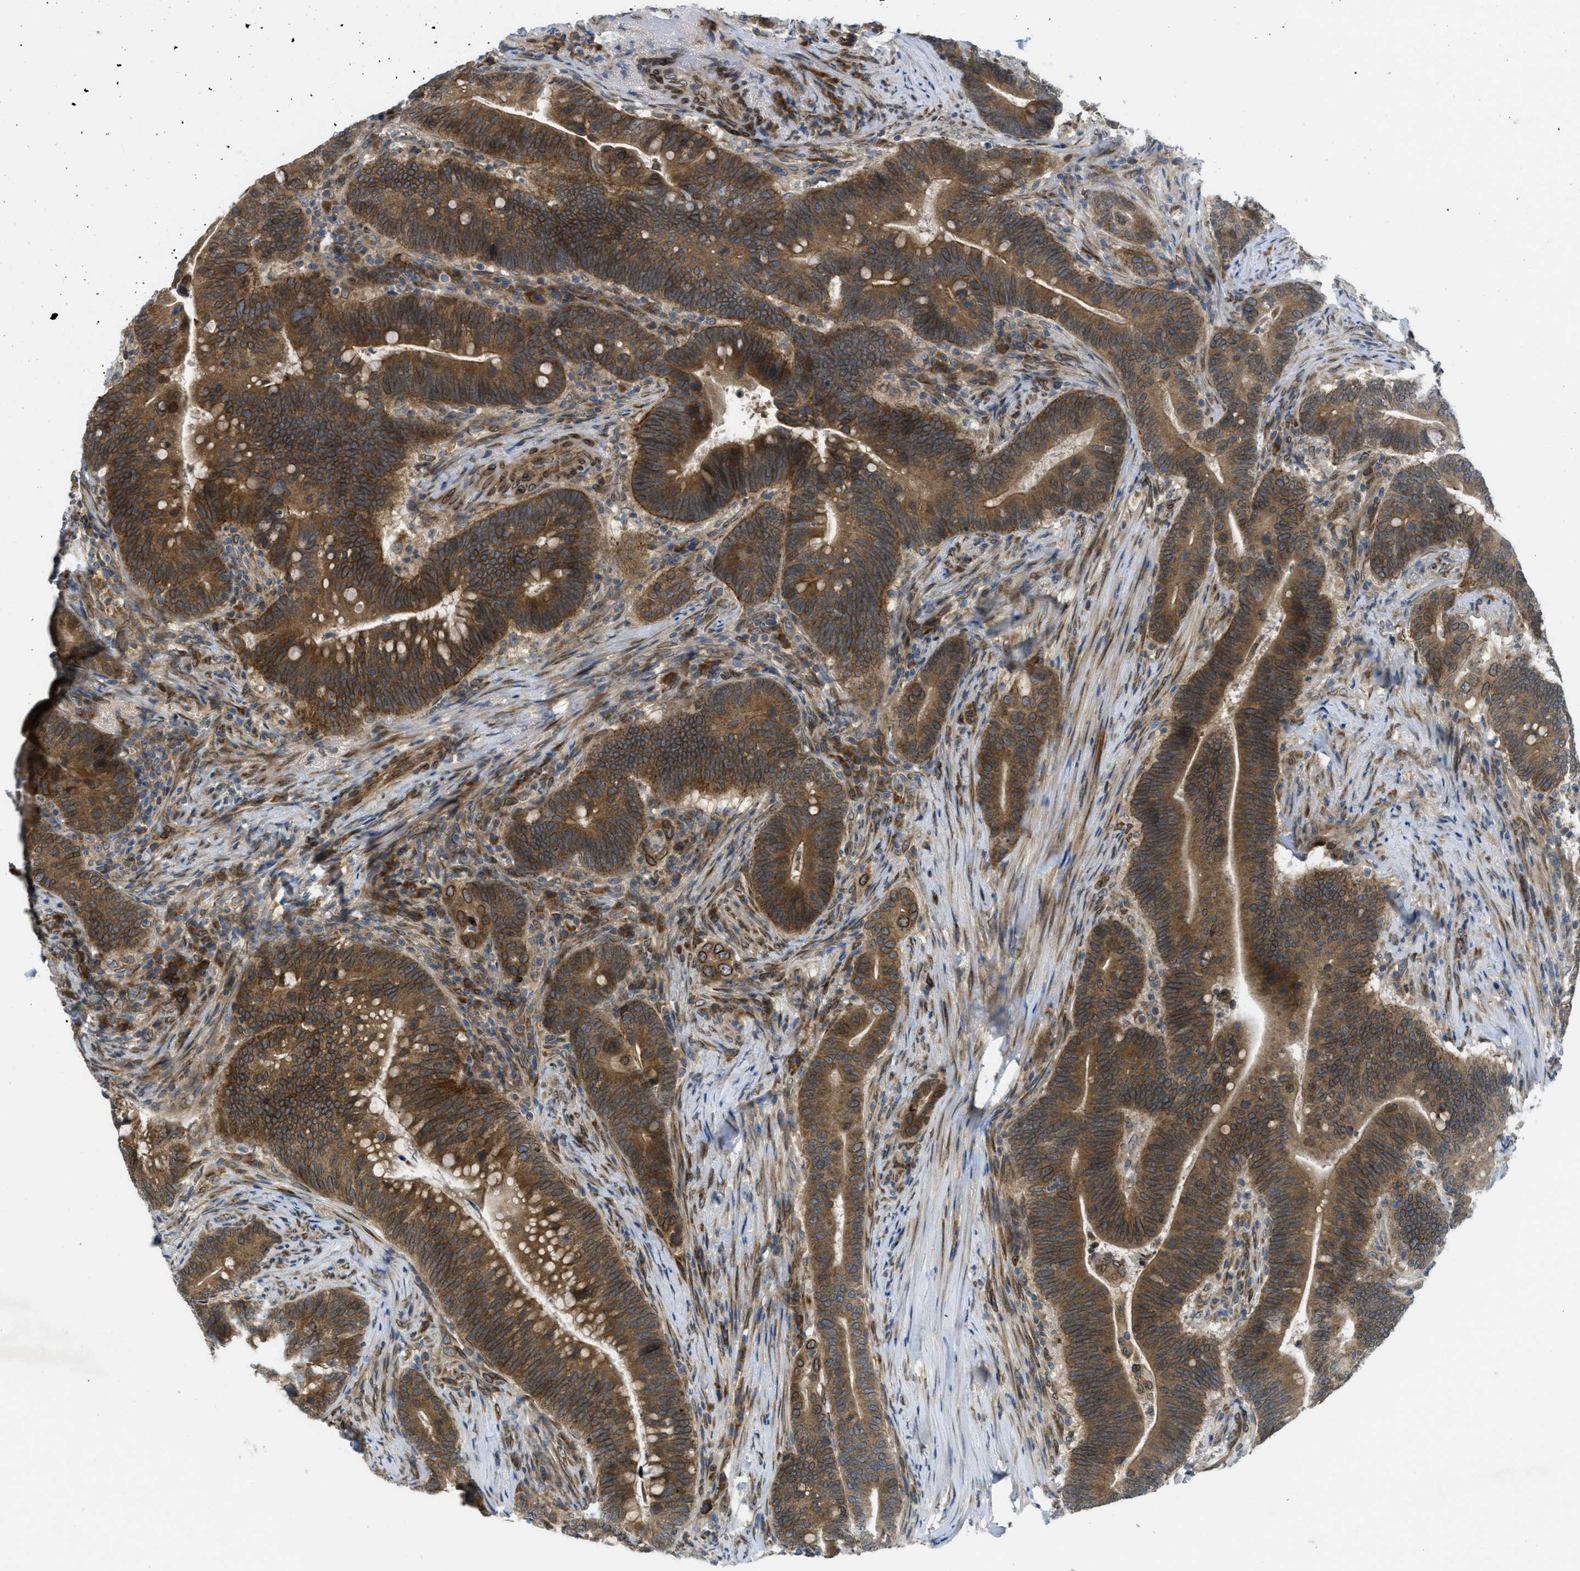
{"staining": {"intensity": "strong", "quantity": ">75%", "location": "cytoplasmic/membranous"}, "tissue": "colorectal cancer", "cell_type": "Tumor cells", "image_type": "cancer", "snomed": [{"axis": "morphology", "description": "Normal tissue, NOS"}, {"axis": "morphology", "description": "Adenocarcinoma, NOS"}, {"axis": "topography", "description": "Colon"}], "caption": "The immunohistochemical stain shows strong cytoplasmic/membranous positivity in tumor cells of colorectal cancer (adenocarcinoma) tissue.", "gene": "EIF2AK3", "patient": {"sex": "female", "age": 66}}